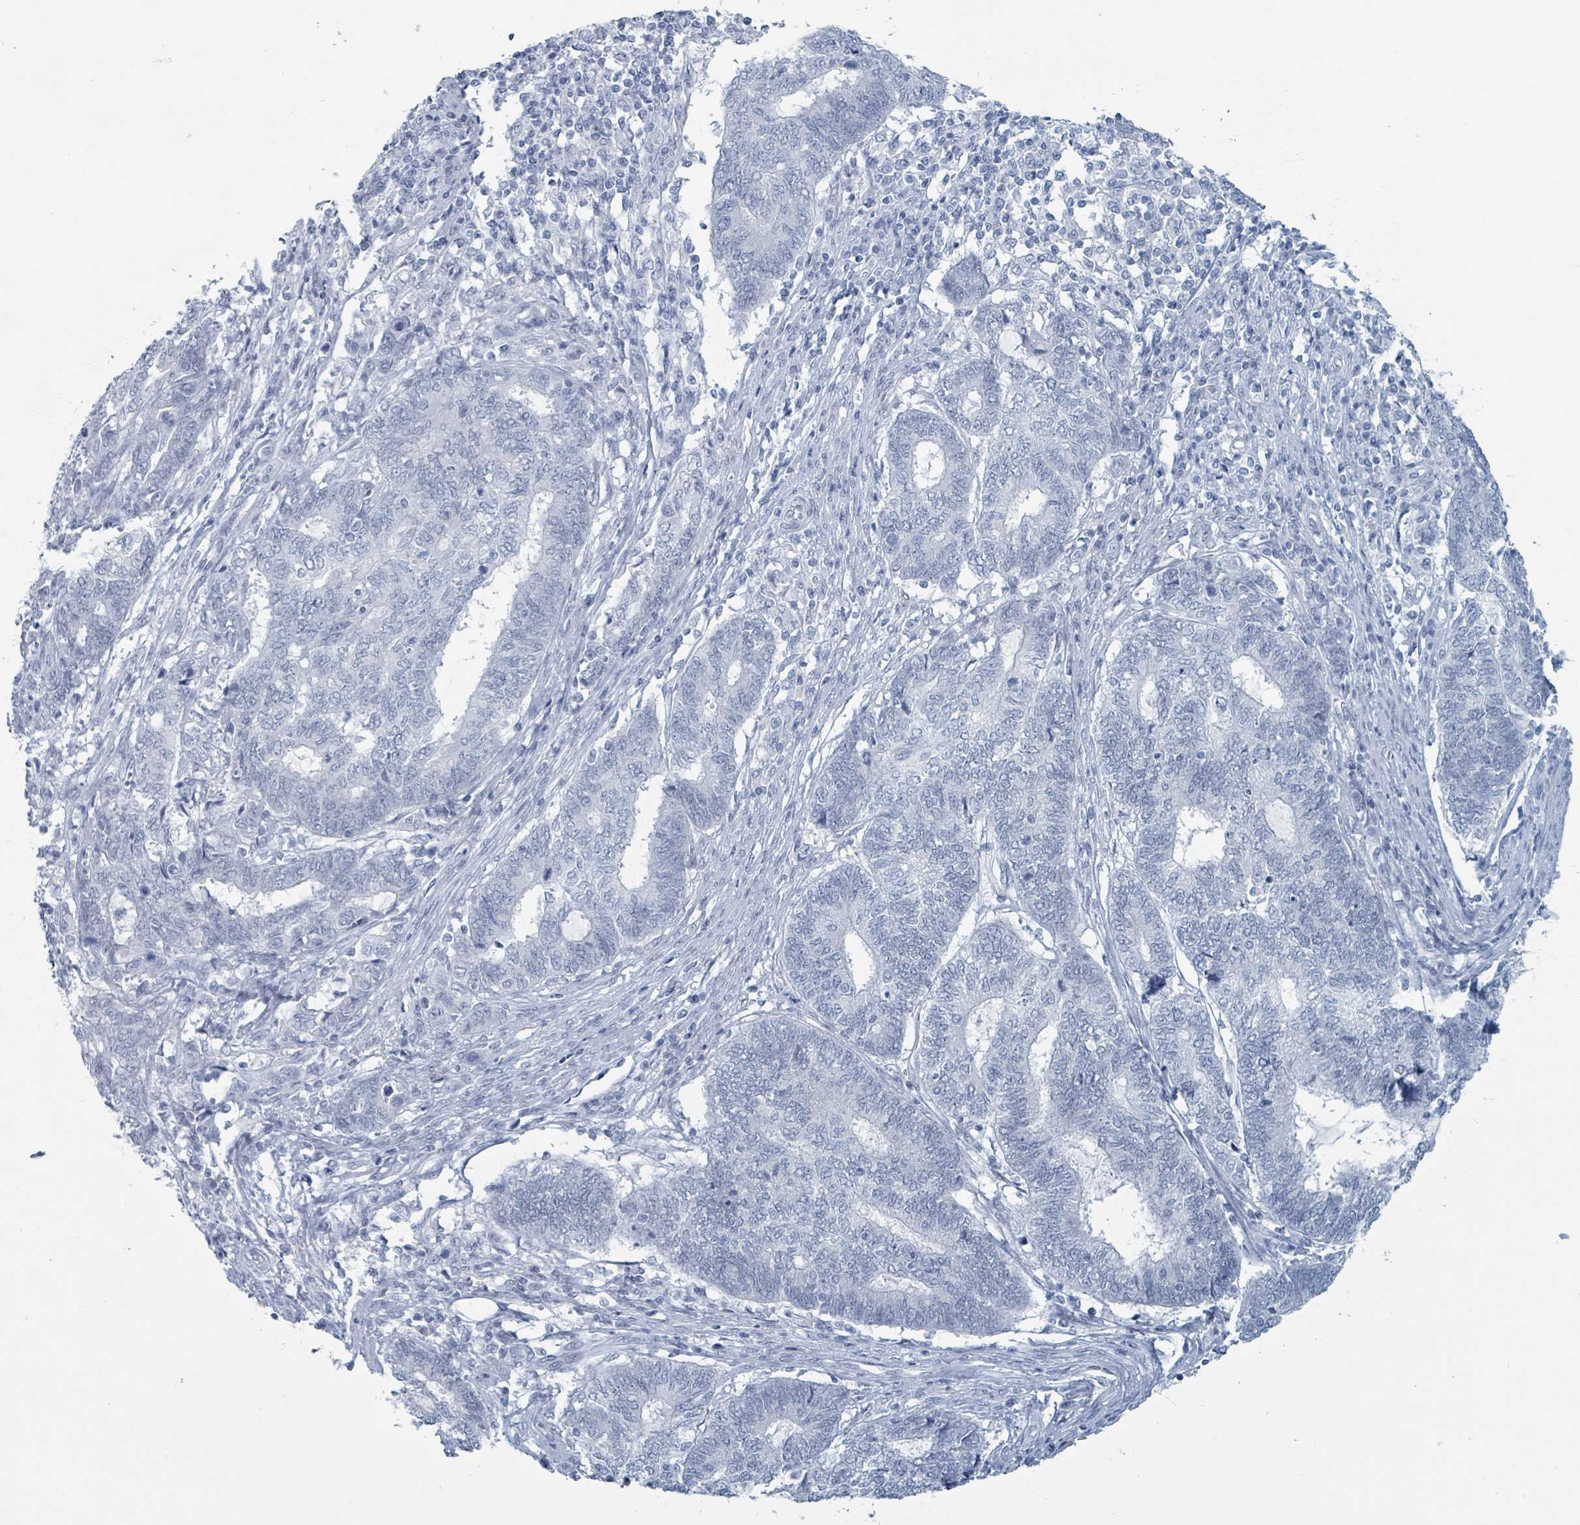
{"staining": {"intensity": "negative", "quantity": "none", "location": "none"}, "tissue": "endometrial cancer", "cell_type": "Tumor cells", "image_type": "cancer", "snomed": [{"axis": "morphology", "description": "Adenocarcinoma, NOS"}, {"axis": "topography", "description": "Uterus"}, {"axis": "topography", "description": "Endometrium"}], "caption": "IHC of endometrial cancer (adenocarcinoma) displays no staining in tumor cells.", "gene": "GPR15LG", "patient": {"sex": "female", "age": 70}}